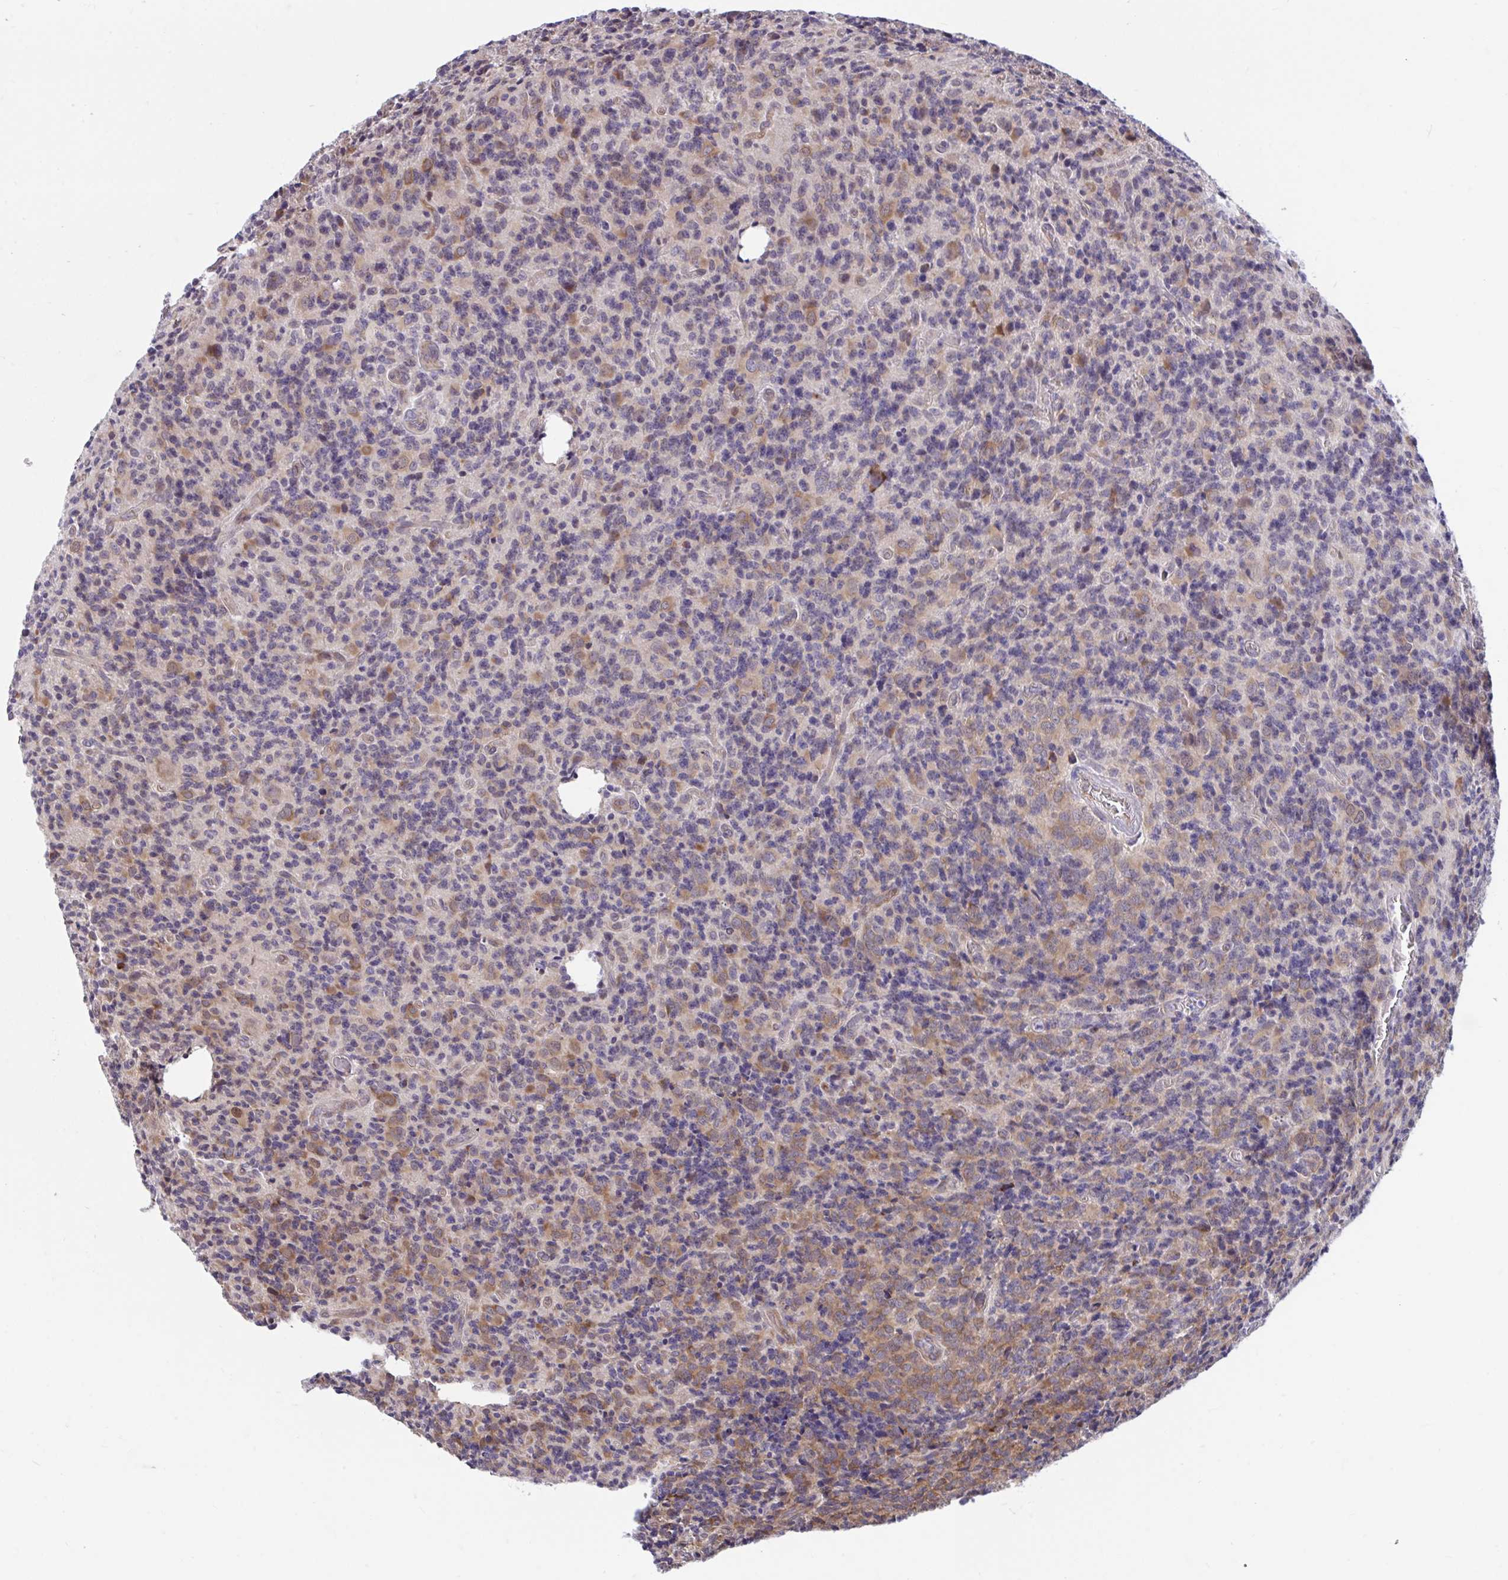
{"staining": {"intensity": "moderate", "quantity": "25%-75%", "location": "cytoplasmic/membranous"}, "tissue": "glioma", "cell_type": "Tumor cells", "image_type": "cancer", "snomed": [{"axis": "morphology", "description": "Glioma, malignant, High grade"}, {"axis": "topography", "description": "Brain"}], "caption": "Glioma stained with IHC displays moderate cytoplasmic/membranous staining in about 25%-75% of tumor cells. Using DAB (3,3'-diaminobenzidine) (brown) and hematoxylin (blue) stains, captured at high magnification using brightfield microscopy.", "gene": "SELENON", "patient": {"sex": "male", "age": 76}}